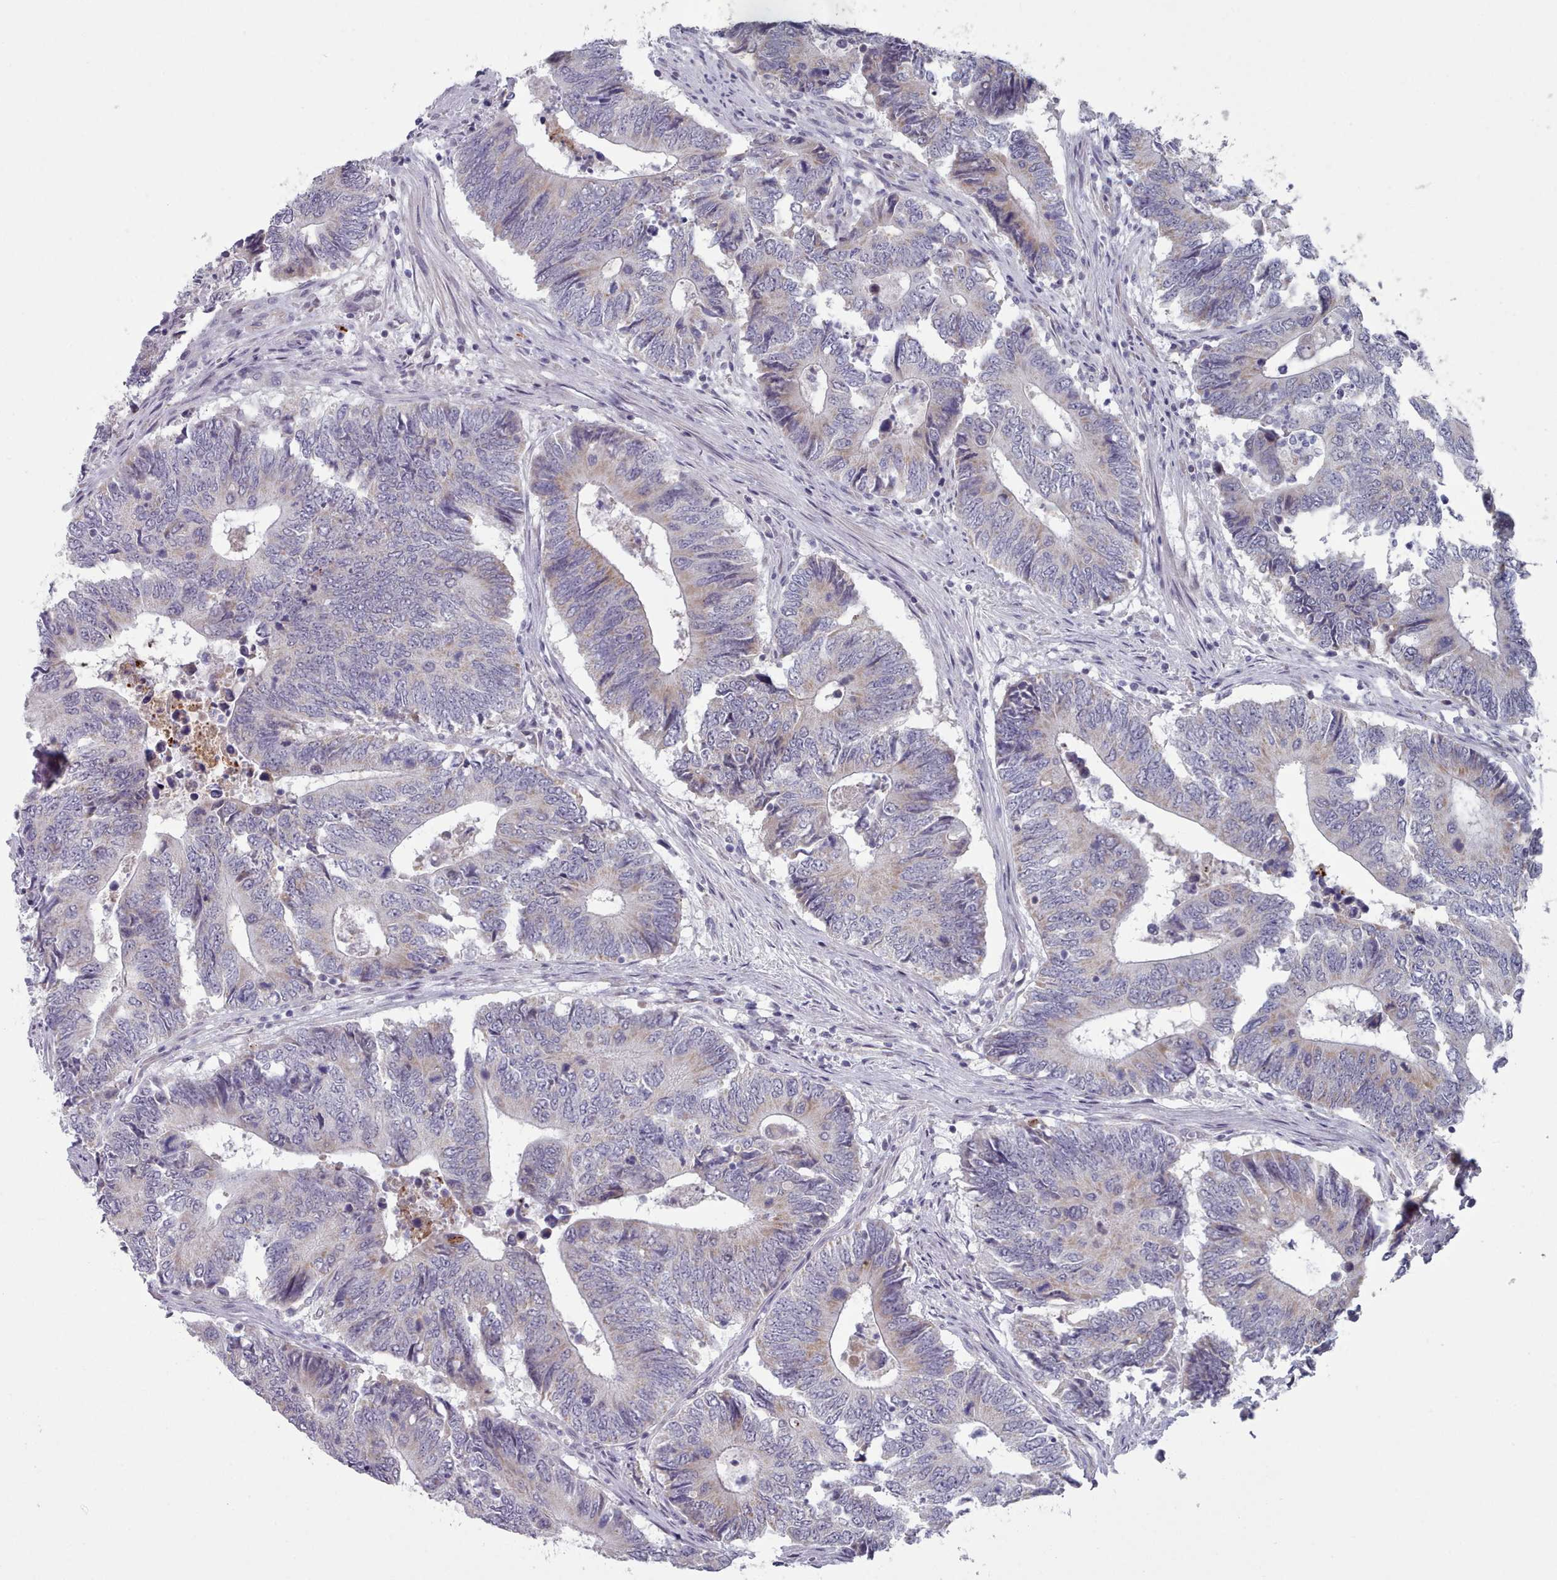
{"staining": {"intensity": "moderate", "quantity": "<25%", "location": "cytoplasmic/membranous"}, "tissue": "colorectal cancer", "cell_type": "Tumor cells", "image_type": "cancer", "snomed": [{"axis": "morphology", "description": "Adenocarcinoma, NOS"}, {"axis": "topography", "description": "Colon"}], "caption": "Colorectal cancer stained with immunohistochemistry (IHC) reveals moderate cytoplasmic/membranous staining in approximately <25% of tumor cells. Nuclei are stained in blue.", "gene": "TRARG1", "patient": {"sex": "male", "age": 87}}